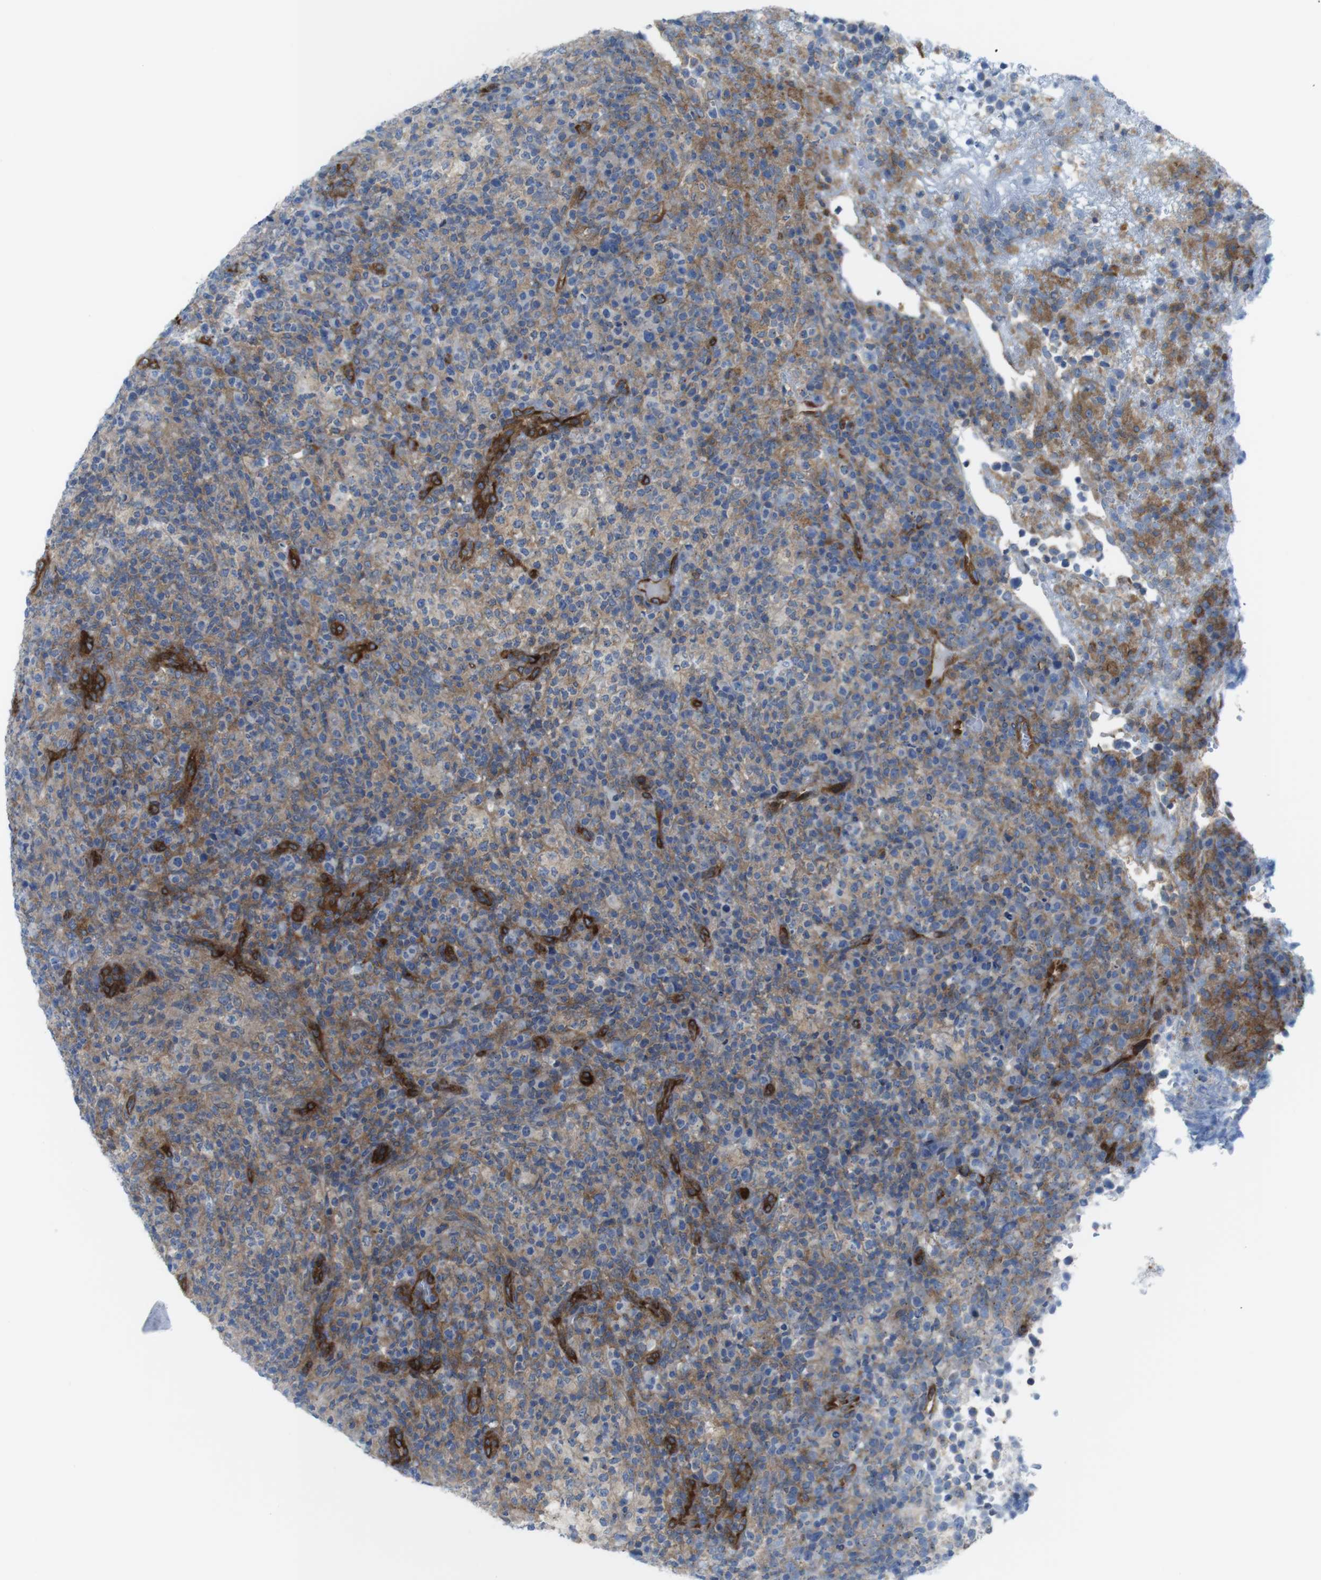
{"staining": {"intensity": "weak", "quantity": ">75%", "location": "cytoplasmic/membranous"}, "tissue": "lymphoma", "cell_type": "Tumor cells", "image_type": "cancer", "snomed": [{"axis": "morphology", "description": "Malignant lymphoma, non-Hodgkin's type, High grade"}, {"axis": "topography", "description": "Lymph node"}], "caption": "High-grade malignant lymphoma, non-Hodgkin's type stained with a protein marker exhibits weak staining in tumor cells.", "gene": "DIAPH2", "patient": {"sex": "female", "age": 76}}